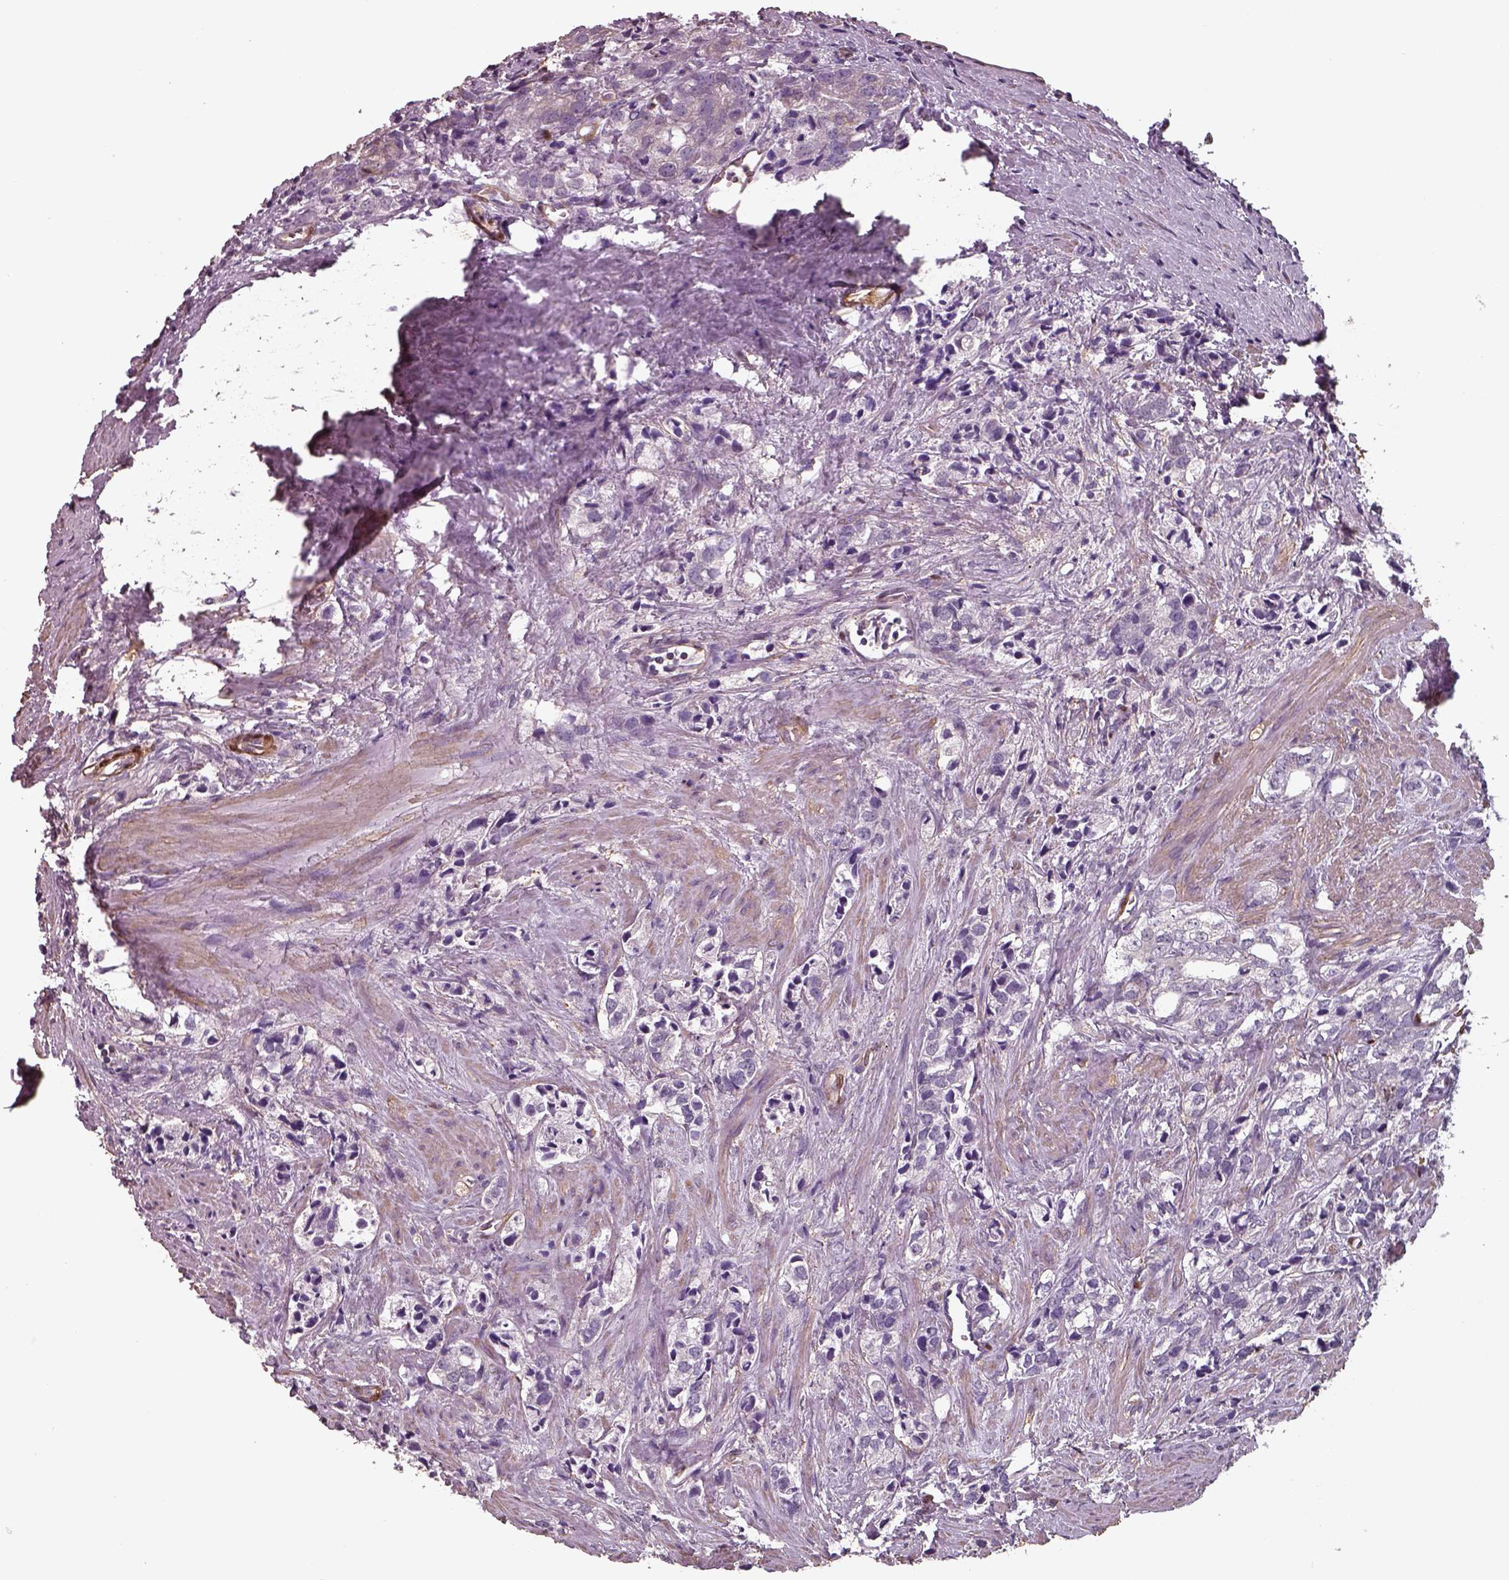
{"staining": {"intensity": "negative", "quantity": "none", "location": "none"}, "tissue": "prostate cancer", "cell_type": "Tumor cells", "image_type": "cancer", "snomed": [{"axis": "morphology", "description": "Adenocarcinoma, NOS"}, {"axis": "topography", "description": "Prostate and seminal vesicle, NOS"}], "caption": "The immunohistochemistry histopathology image has no significant staining in tumor cells of prostate adenocarcinoma tissue.", "gene": "ISYNA1", "patient": {"sex": "male", "age": 63}}